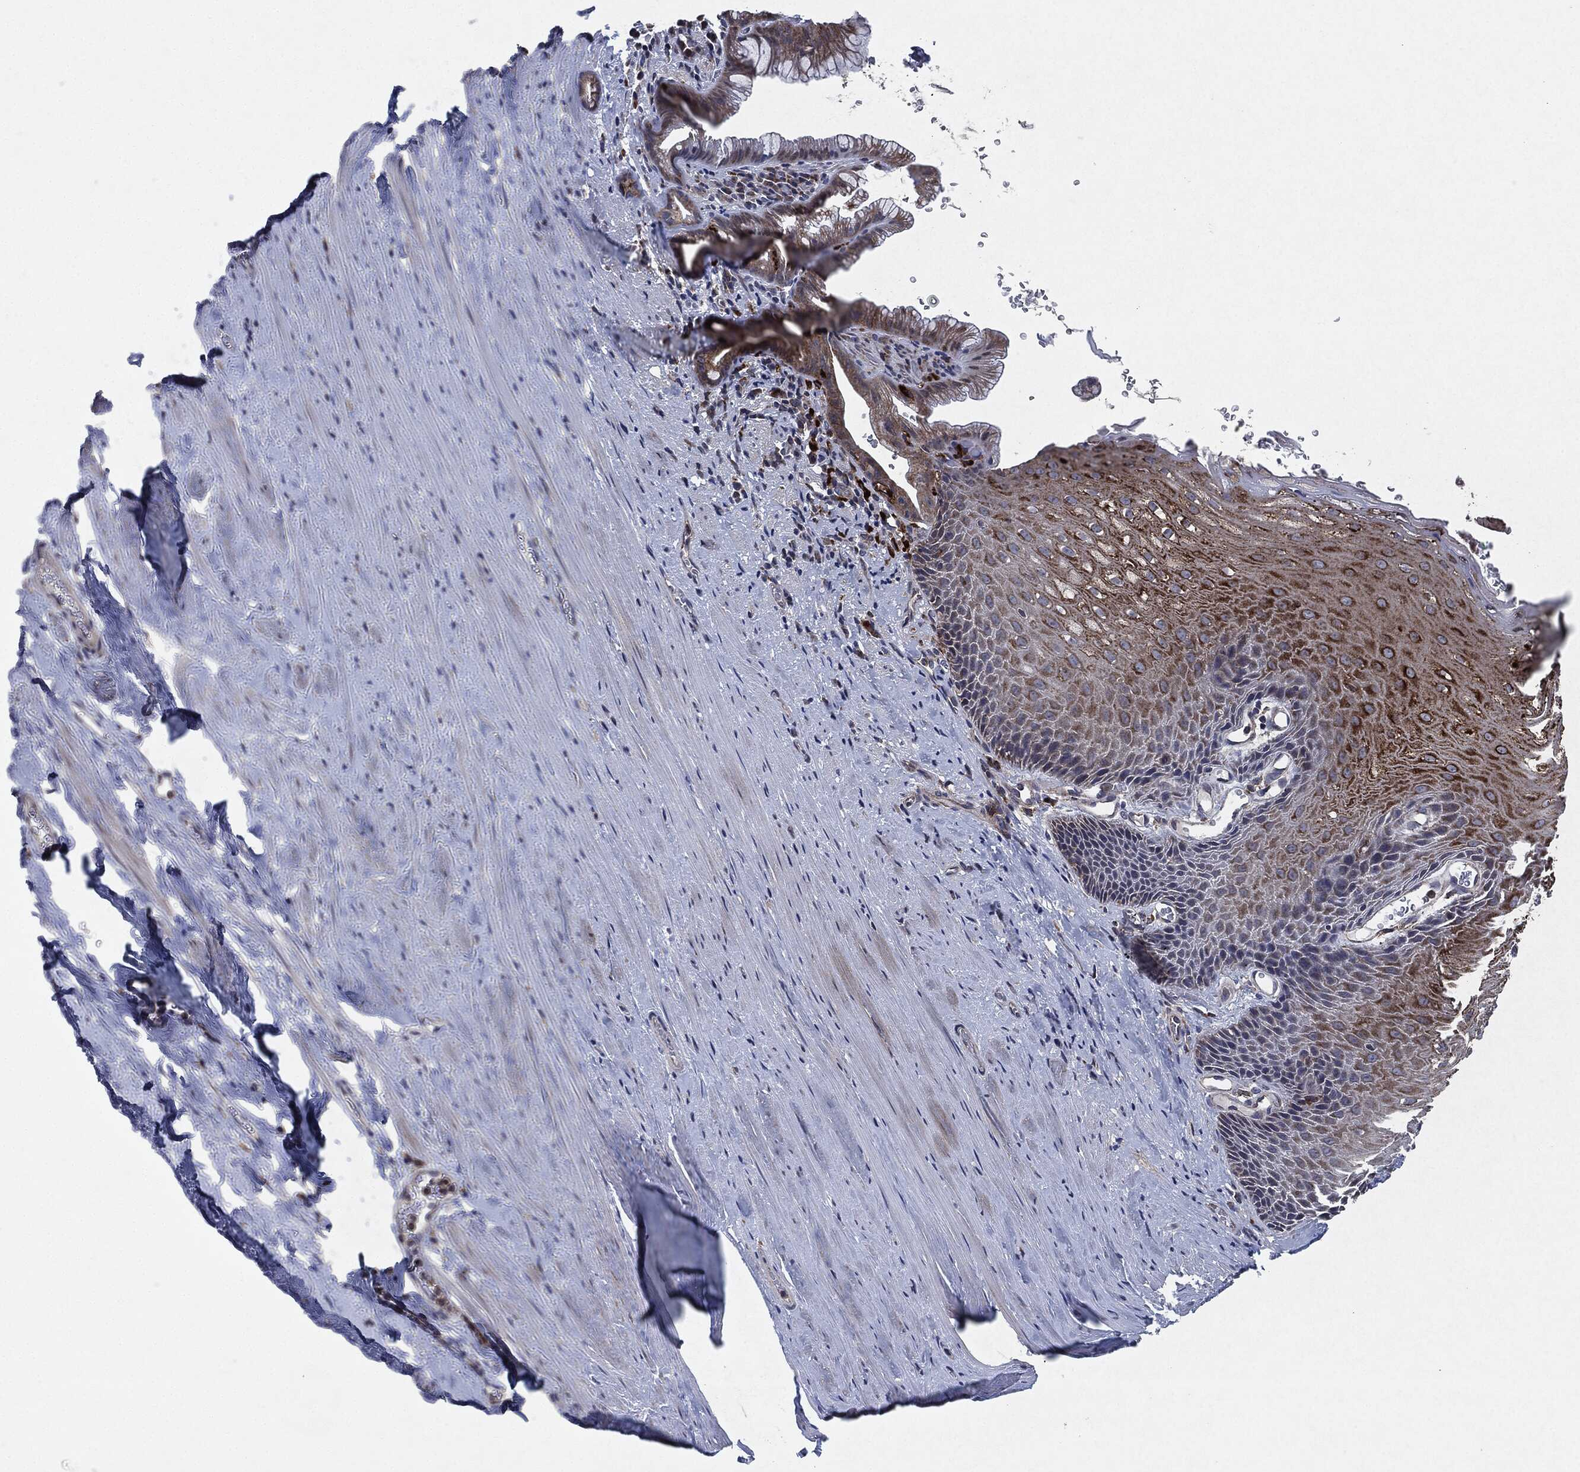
{"staining": {"intensity": "strong", "quantity": "<25%", "location": "cytoplasmic/membranous"}, "tissue": "esophagus", "cell_type": "Squamous epithelial cells", "image_type": "normal", "snomed": [{"axis": "morphology", "description": "Normal tissue, NOS"}, {"axis": "topography", "description": "Esophagus"}], "caption": "Protein staining of normal esophagus displays strong cytoplasmic/membranous positivity in approximately <25% of squamous epithelial cells. (DAB (3,3'-diaminobenzidine) = brown stain, brightfield microscopy at high magnification).", "gene": "SLC31A2", "patient": {"sex": "male", "age": 64}}